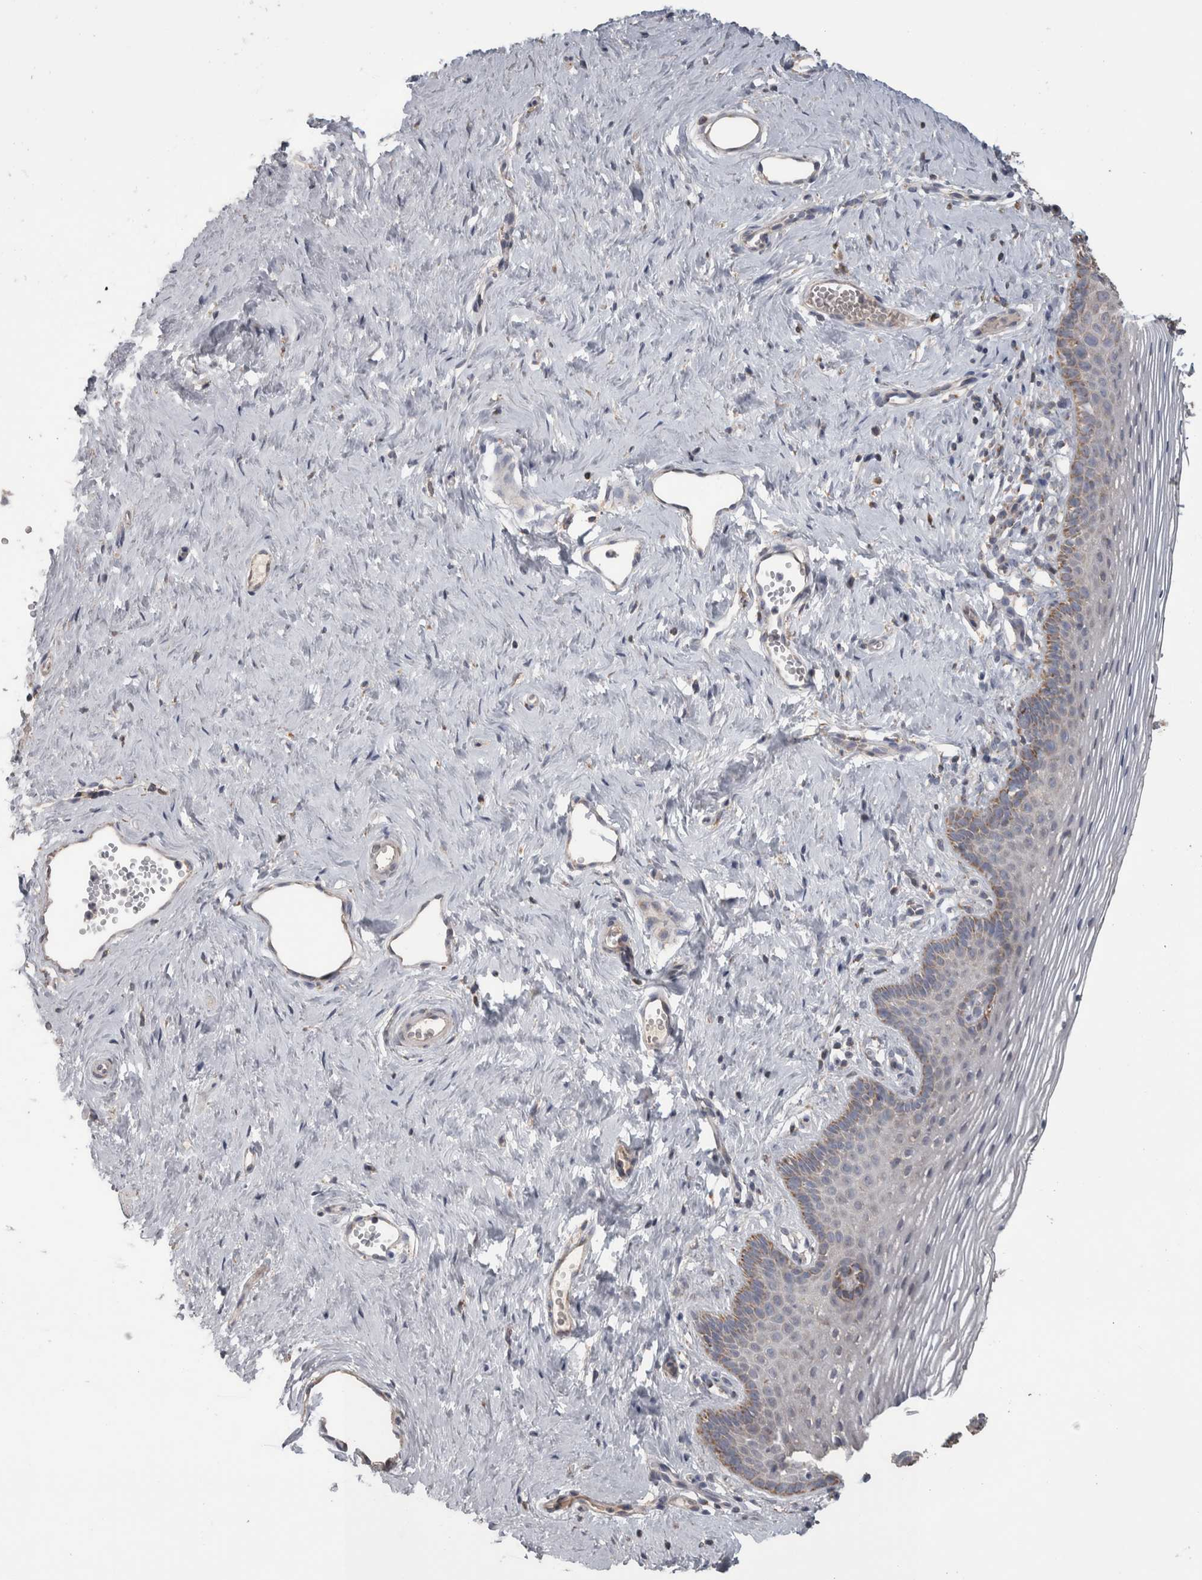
{"staining": {"intensity": "weak", "quantity": "25%-75%", "location": "cytoplasmic/membranous"}, "tissue": "vagina", "cell_type": "Squamous epithelial cells", "image_type": "normal", "snomed": [{"axis": "morphology", "description": "Normal tissue, NOS"}, {"axis": "topography", "description": "Vagina"}], "caption": "A brown stain highlights weak cytoplasmic/membranous positivity of a protein in squamous epithelial cells of benign human vagina. (IHC, brightfield microscopy, high magnification).", "gene": "SCO1", "patient": {"sex": "female", "age": 32}}